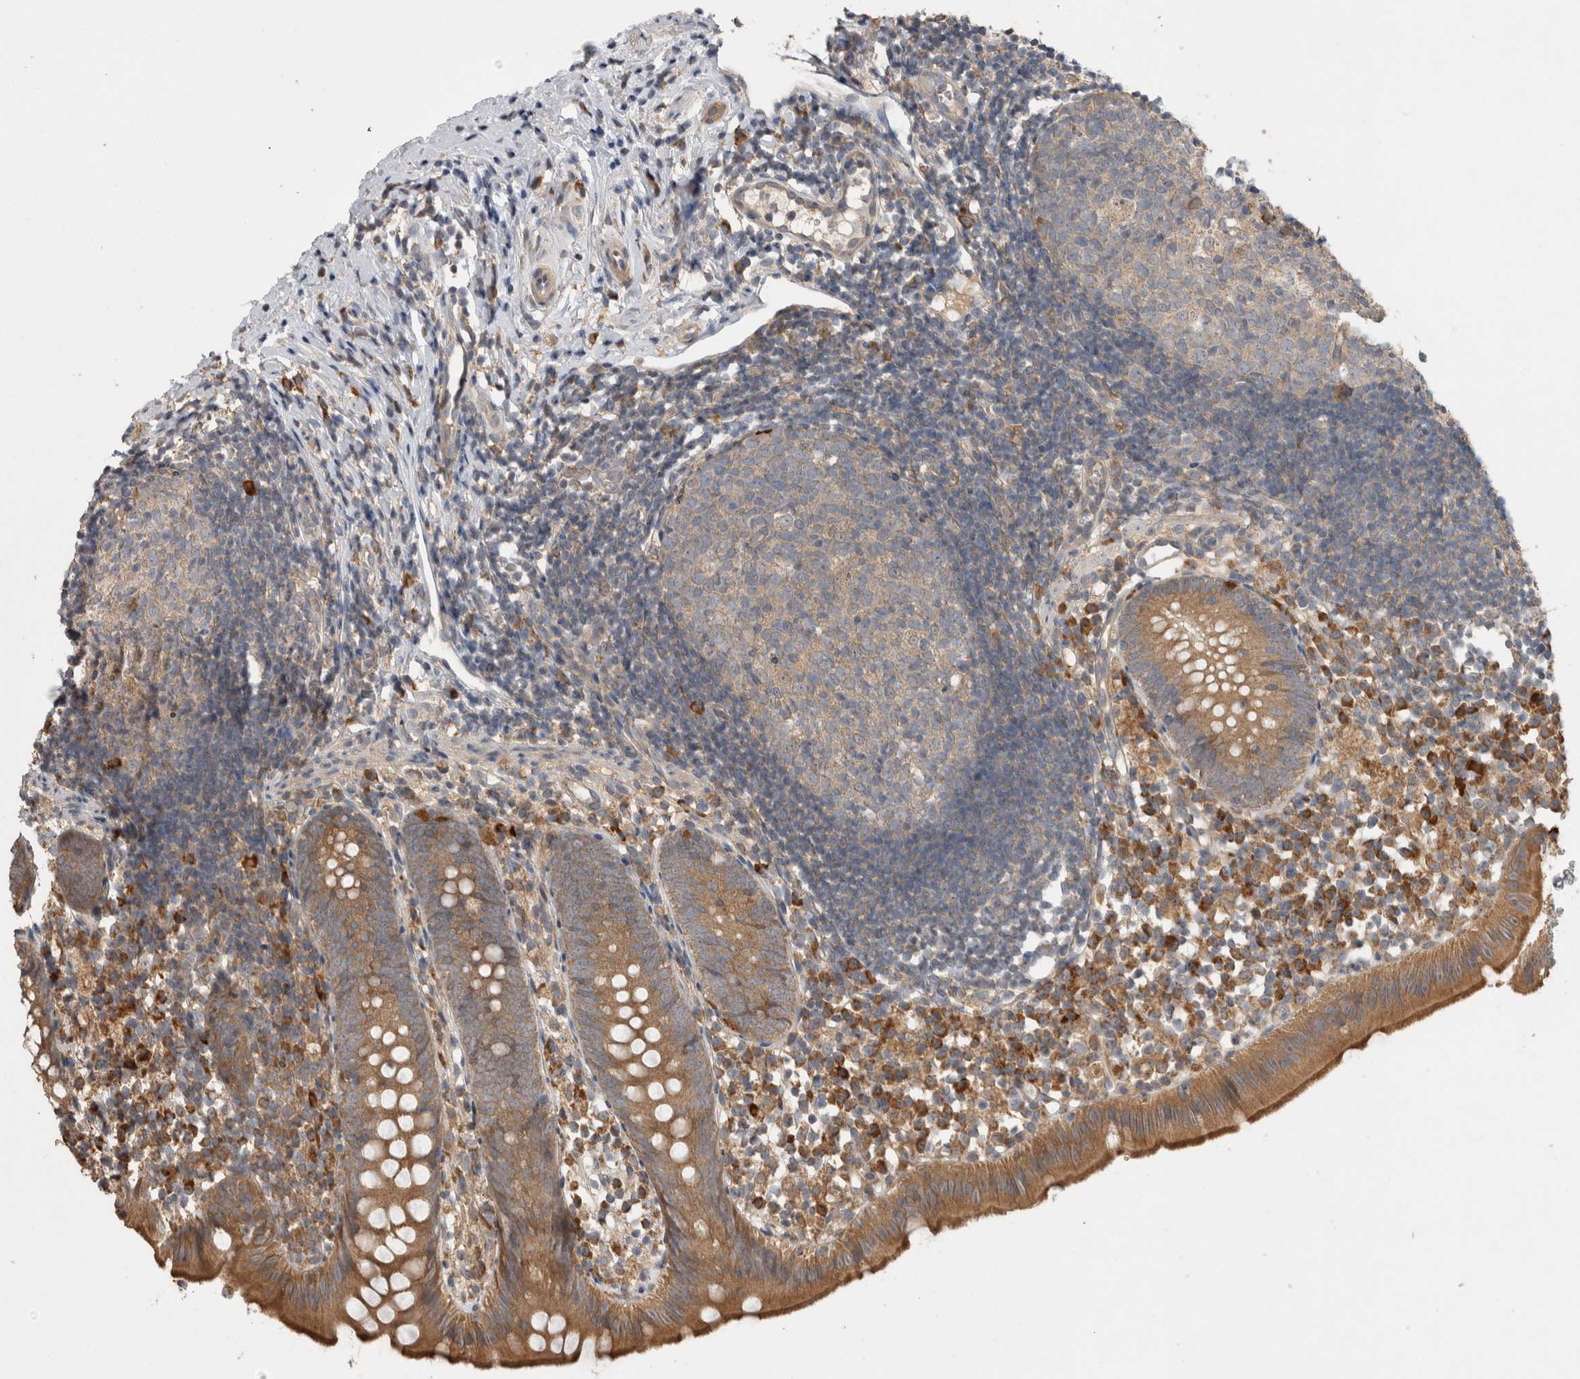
{"staining": {"intensity": "moderate", "quantity": ">75%", "location": "cytoplasmic/membranous"}, "tissue": "appendix", "cell_type": "Glandular cells", "image_type": "normal", "snomed": [{"axis": "morphology", "description": "Normal tissue, NOS"}, {"axis": "topography", "description": "Appendix"}], "caption": "An immunohistochemistry micrograph of benign tissue is shown. Protein staining in brown highlights moderate cytoplasmic/membranous positivity in appendix within glandular cells.", "gene": "TBCE", "patient": {"sex": "female", "age": 20}}